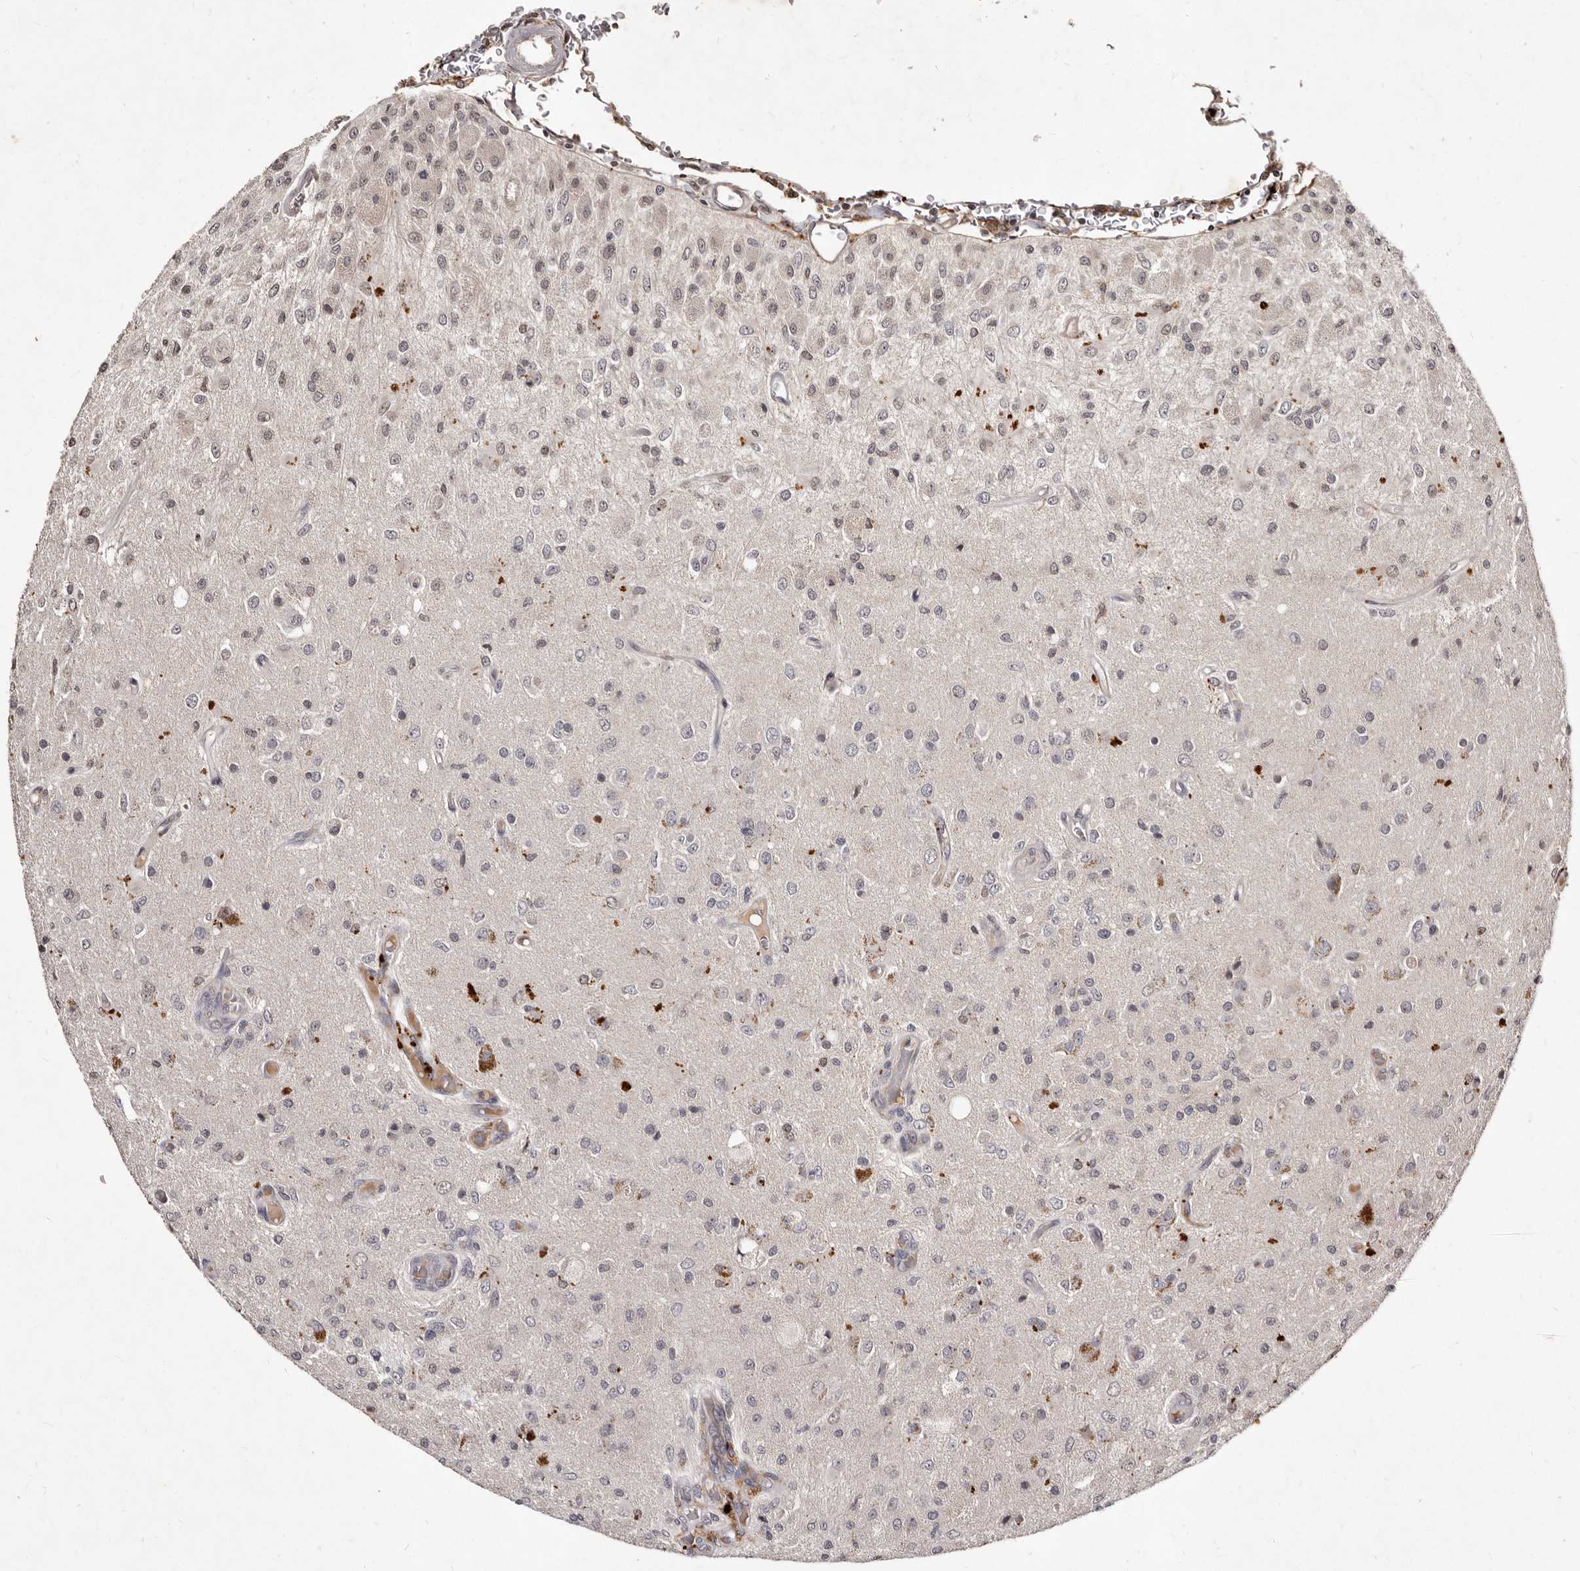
{"staining": {"intensity": "moderate", "quantity": "<25%", "location": "nuclear"}, "tissue": "glioma", "cell_type": "Tumor cells", "image_type": "cancer", "snomed": [{"axis": "morphology", "description": "Normal tissue, NOS"}, {"axis": "morphology", "description": "Glioma, malignant, High grade"}, {"axis": "topography", "description": "Cerebral cortex"}], "caption": "IHC (DAB (3,3'-diaminobenzidine)) staining of malignant high-grade glioma exhibits moderate nuclear protein staining in approximately <25% of tumor cells.", "gene": "LCORL", "patient": {"sex": "male", "age": 77}}